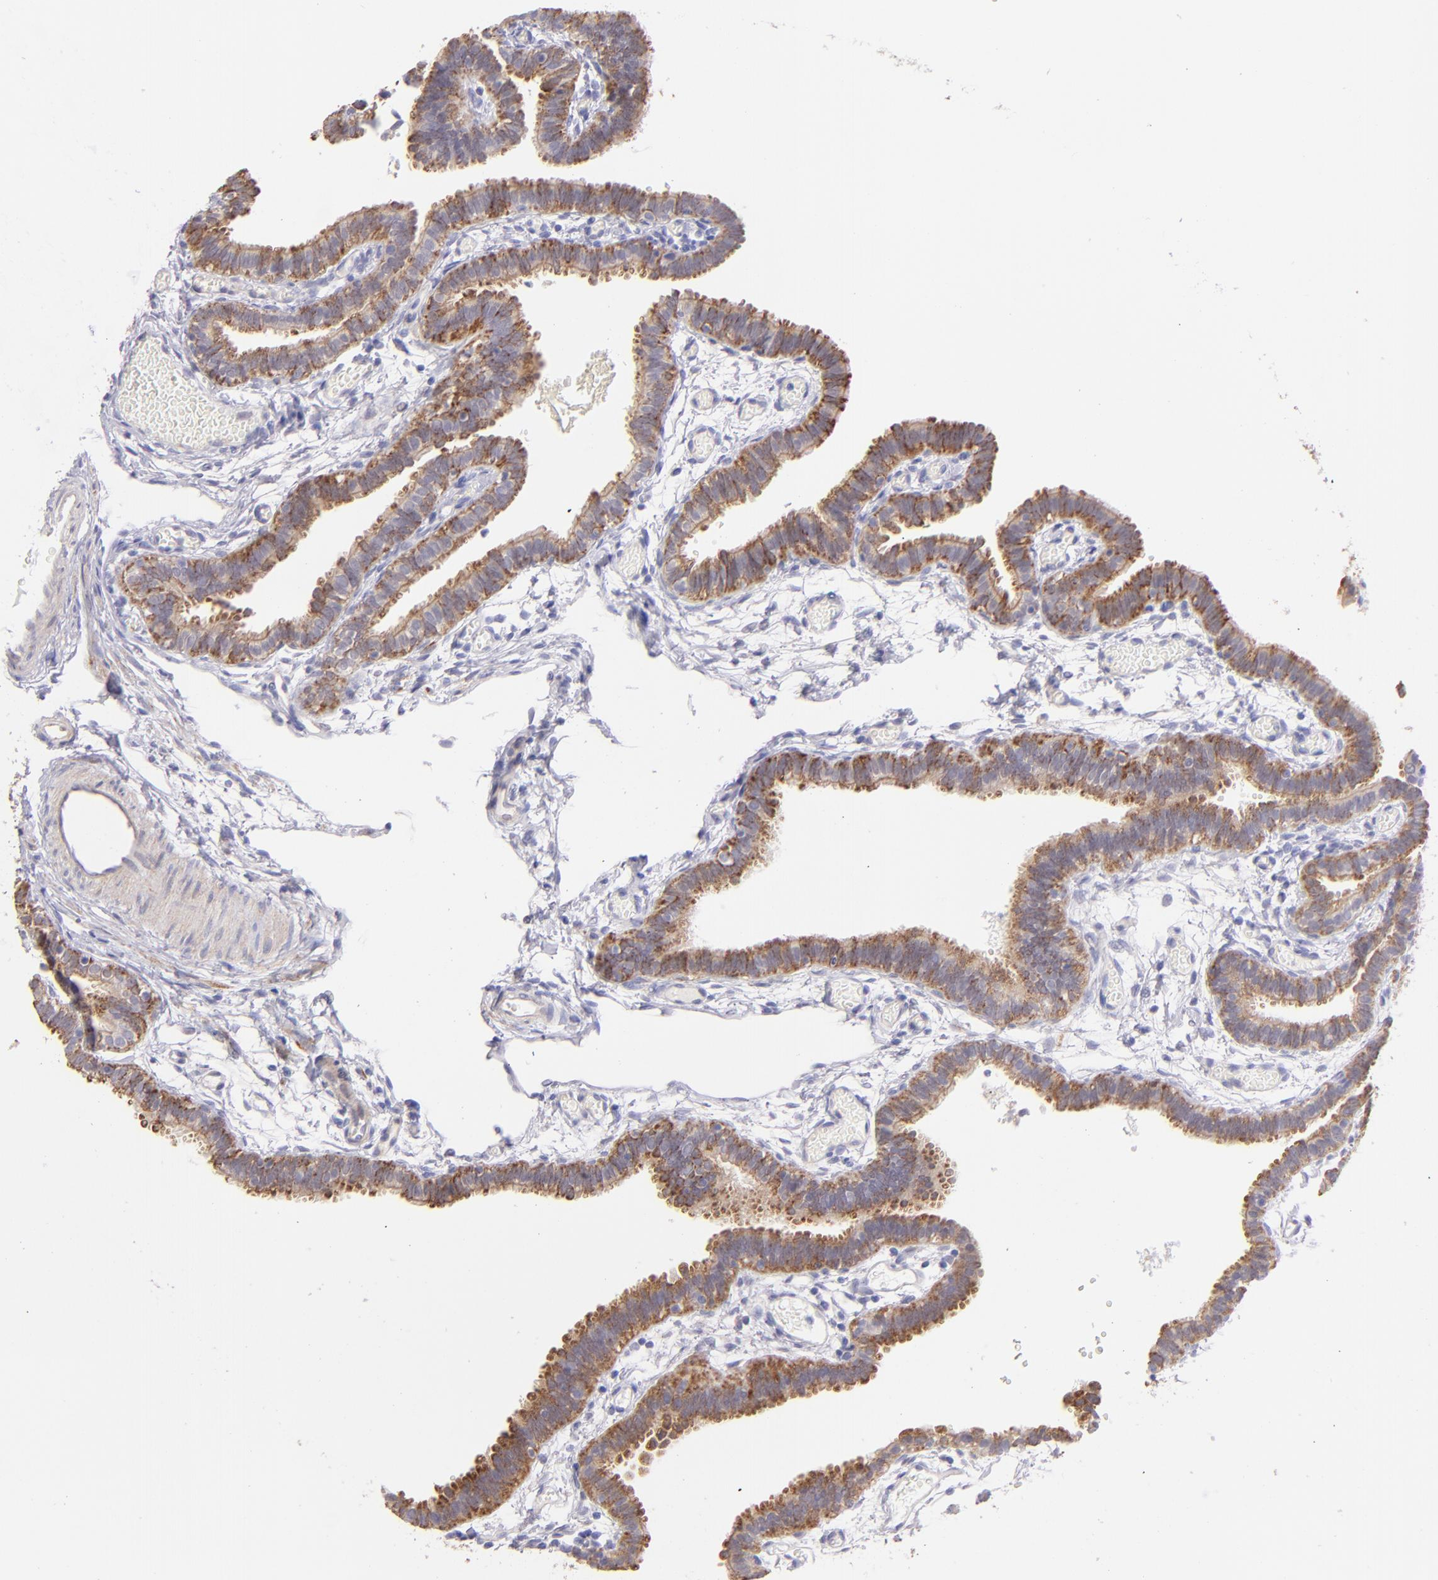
{"staining": {"intensity": "moderate", "quantity": ">75%", "location": "cytoplasmic/membranous"}, "tissue": "fallopian tube", "cell_type": "Glandular cells", "image_type": "normal", "snomed": [{"axis": "morphology", "description": "Normal tissue, NOS"}, {"axis": "topography", "description": "Fallopian tube"}], "caption": "Protein staining shows moderate cytoplasmic/membranous expression in approximately >75% of glandular cells in normal fallopian tube.", "gene": "SH2D4A", "patient": {"sex": "female", "age": 29}}